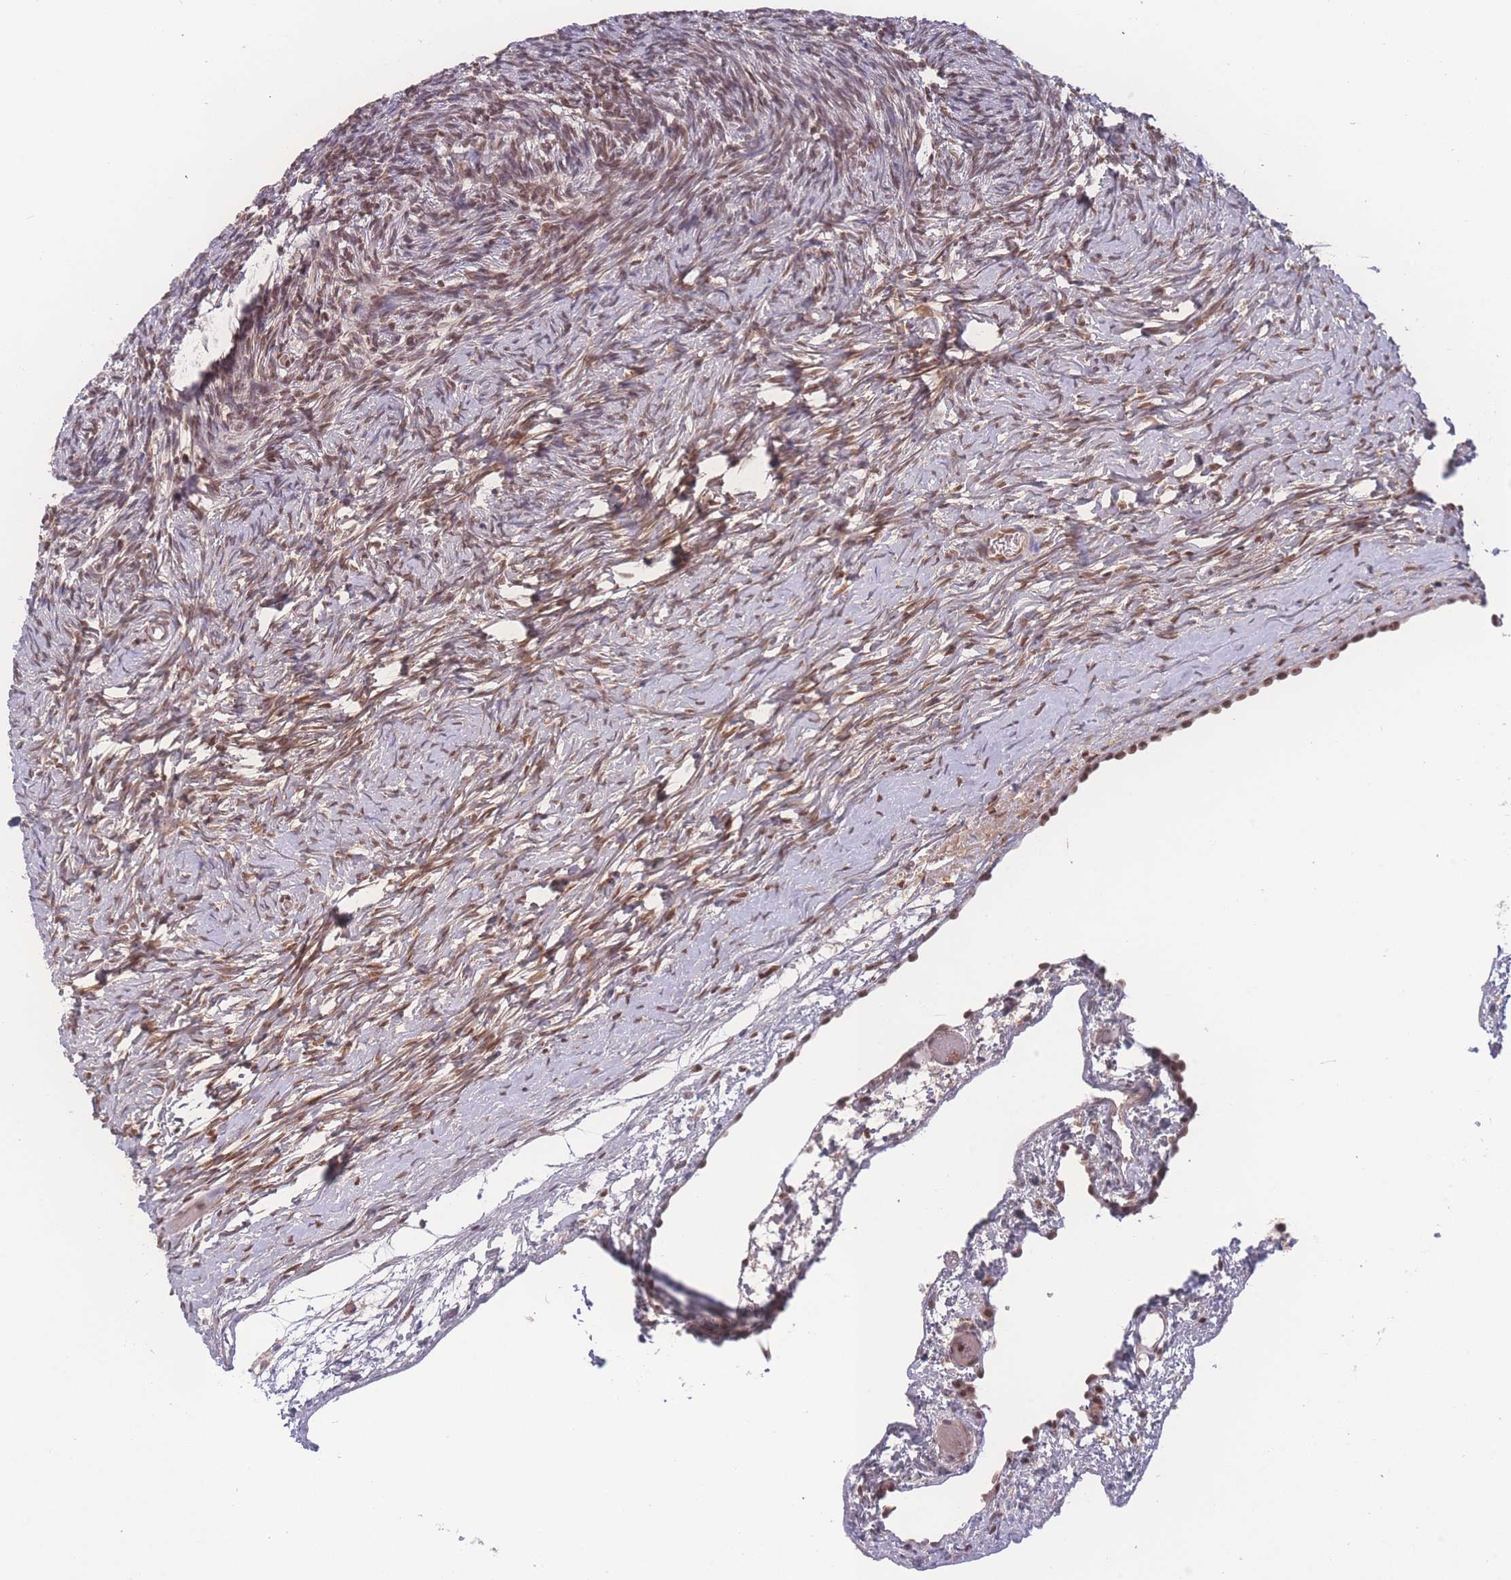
{"staining": {"intensity": "moderate", "quantity": ">75%", "location": "cytoplasmic/membranous,nuclear"}, "tissue": "ovary", "cell_type": "Ovarian stroma cells", "image_type": "normal", "snomed": [{"axis": "morphology", "description": "Normal tissue, NOS"}, {"axis": "topography", "description": "Ovary"}], "caption": "Immunohistochemistry (IHC) histopathology image of normal ovary stained for a protein (brown), which exhibits medium levels of moderate cytoplasmic/membranous,nuclear positivity in approximately >75% of ovarian stroma cells.", "gene": "RAVER1", "patient": {"sex": "female", "age": 39}}